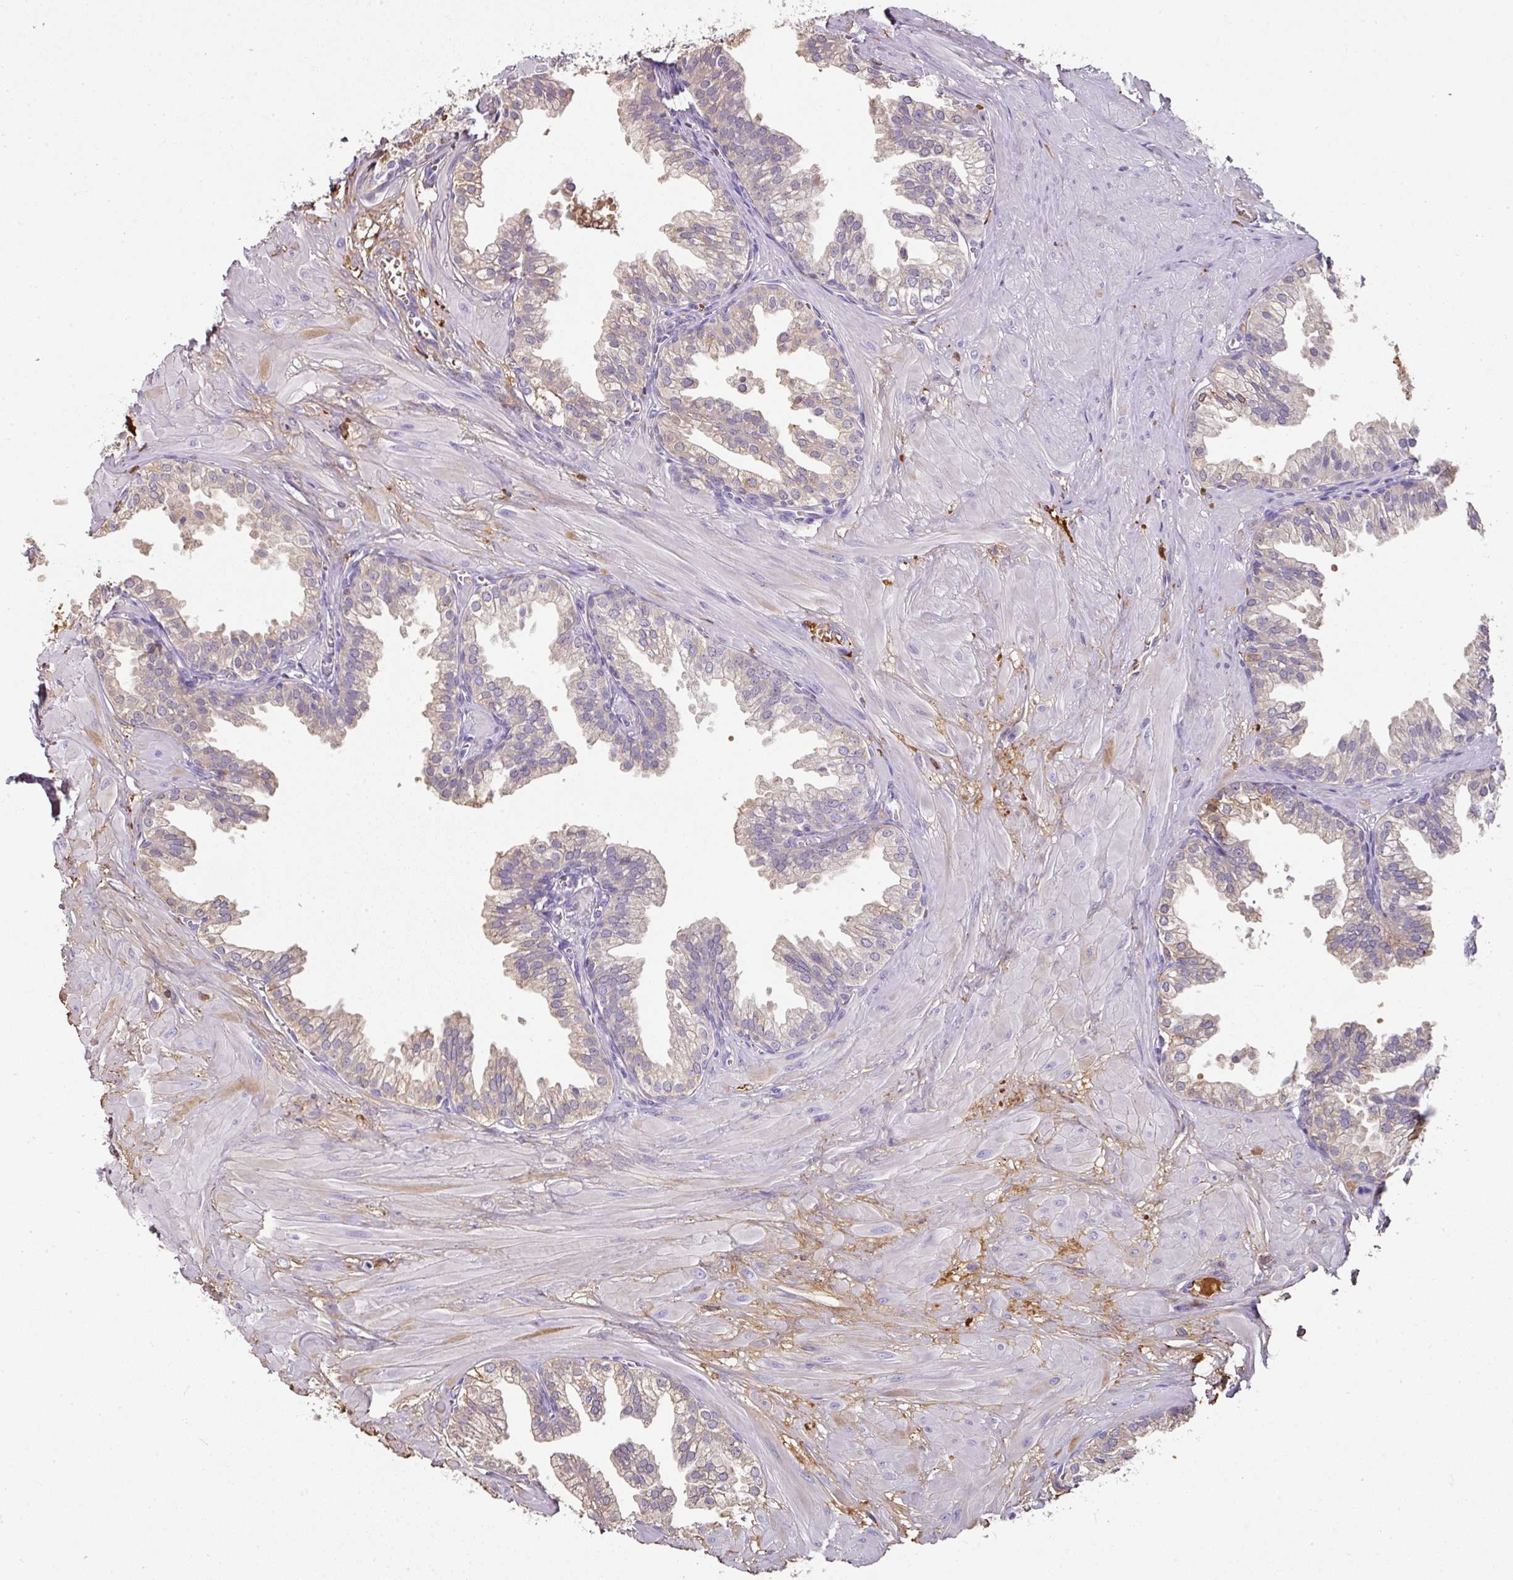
{"staining": {"intensity": "weak", "quantity": "25%-75%", "location": "cytoplasmic/membranous"}, "tissue": "prostate", "cell_type": "Glandular cells", "image_type": "normal", "snomed": [{"axis": "morphology", "description": "Normal tissue, NOS"}, {"axis": "topography", "description": "Prostate"}, {"axis": "topography", "description": "Peripheral nerve tissue"}], "caption": "Glandular cells exhibit weak cytoplasmic/membranous positivity in about 25%-75% of cells in normal prostate.", "gene": "CCZ1B", "patient": {"sex": "male", "age": 55}}